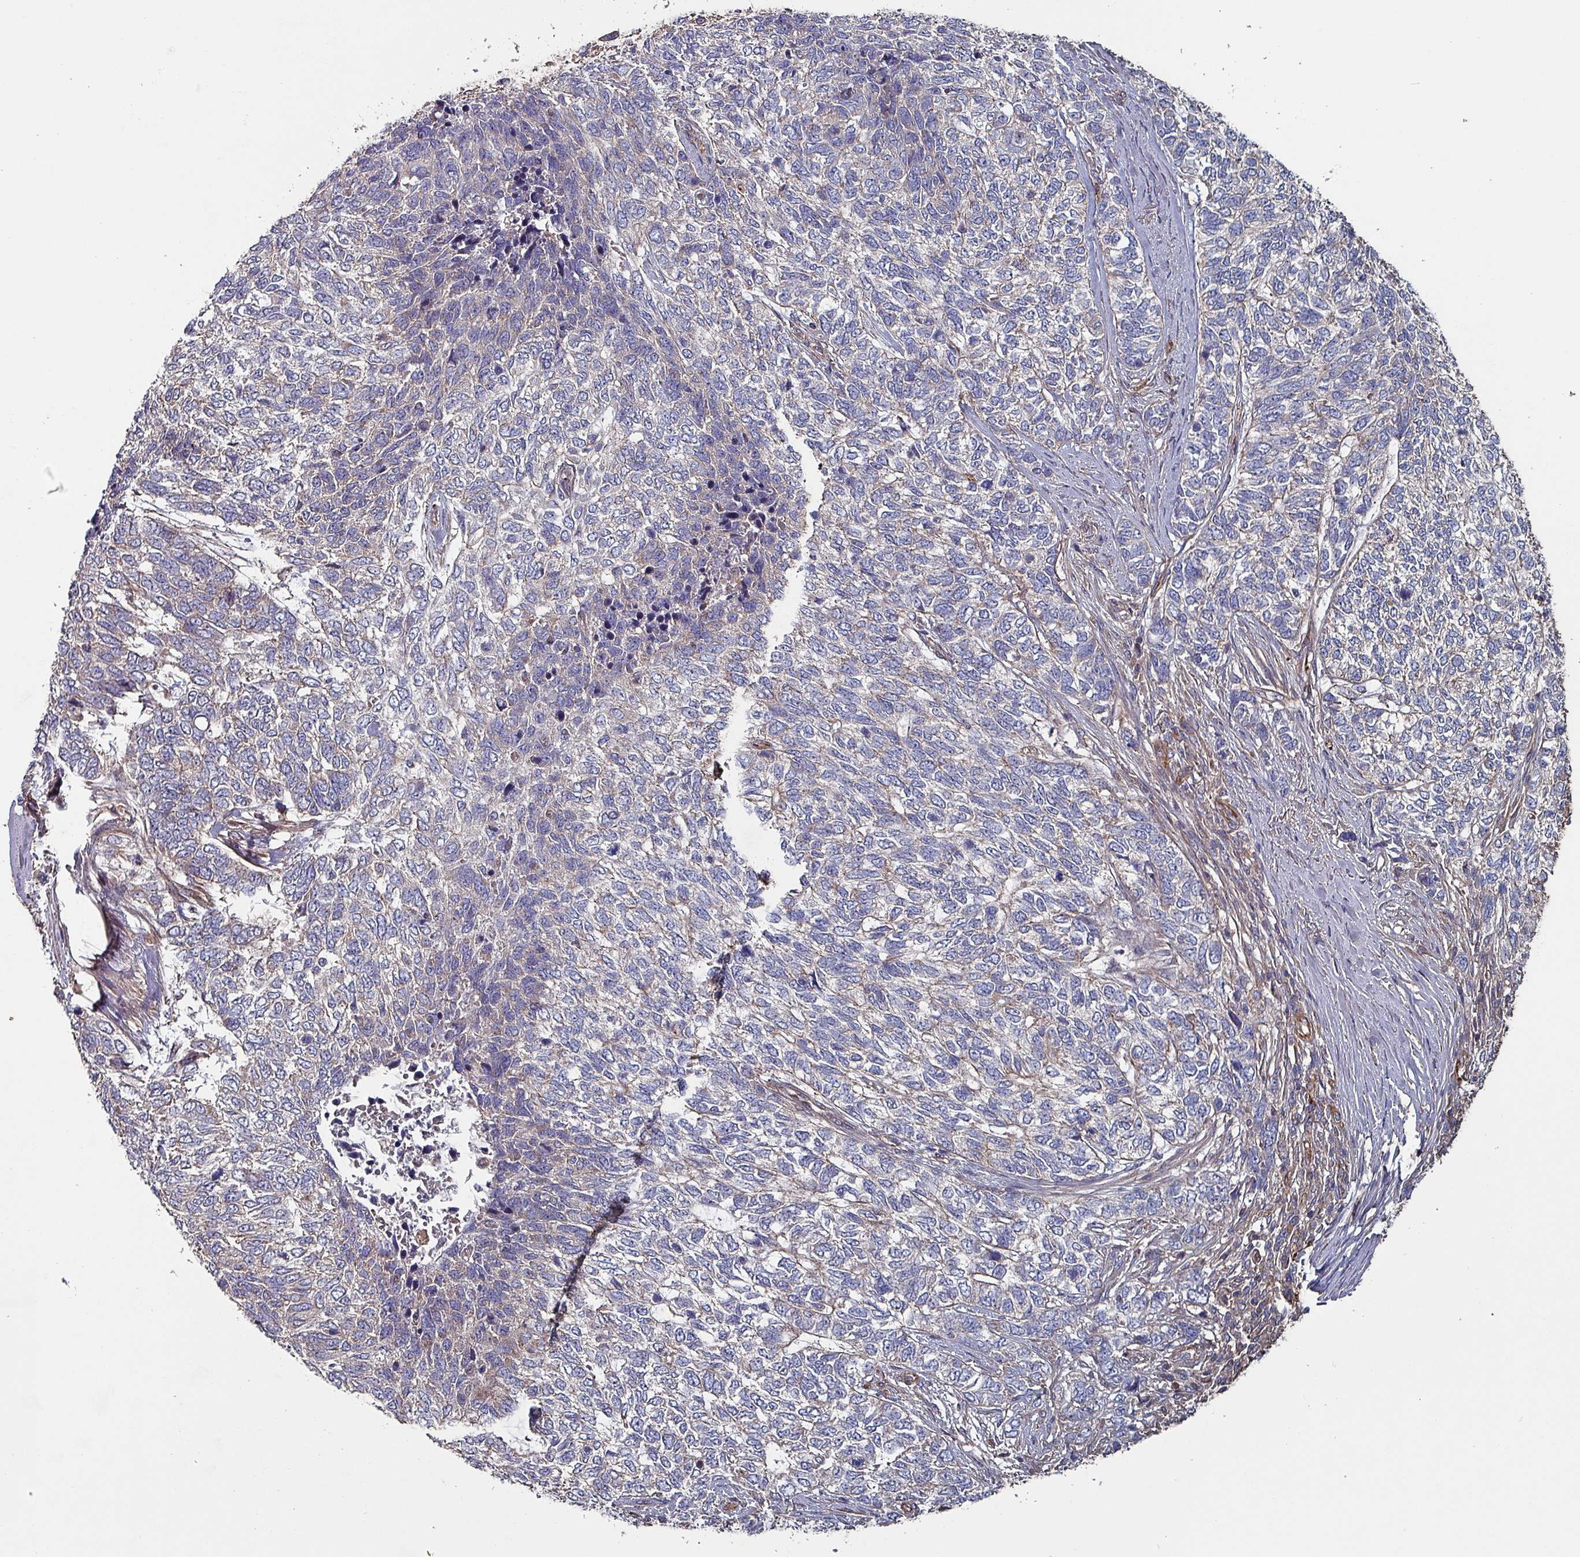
{"staining": {"intensity": "negative", "quantity": "none", "location": "none"}, "tissue": "skin cancer", "cell_type": "Tumor cells", "image_type": "cancer", "snomed": [{"axis": "morphology", "description": "Basal cell carcinoma"}, {"axis": "topography", "description": "Skin"}], "caption": "Immunohistochemistry (IHC) of human skin cancer reveals no positivity in tumor cells.", "gene": "ANO10", "patient": {"sex": "female", "age": 65}}